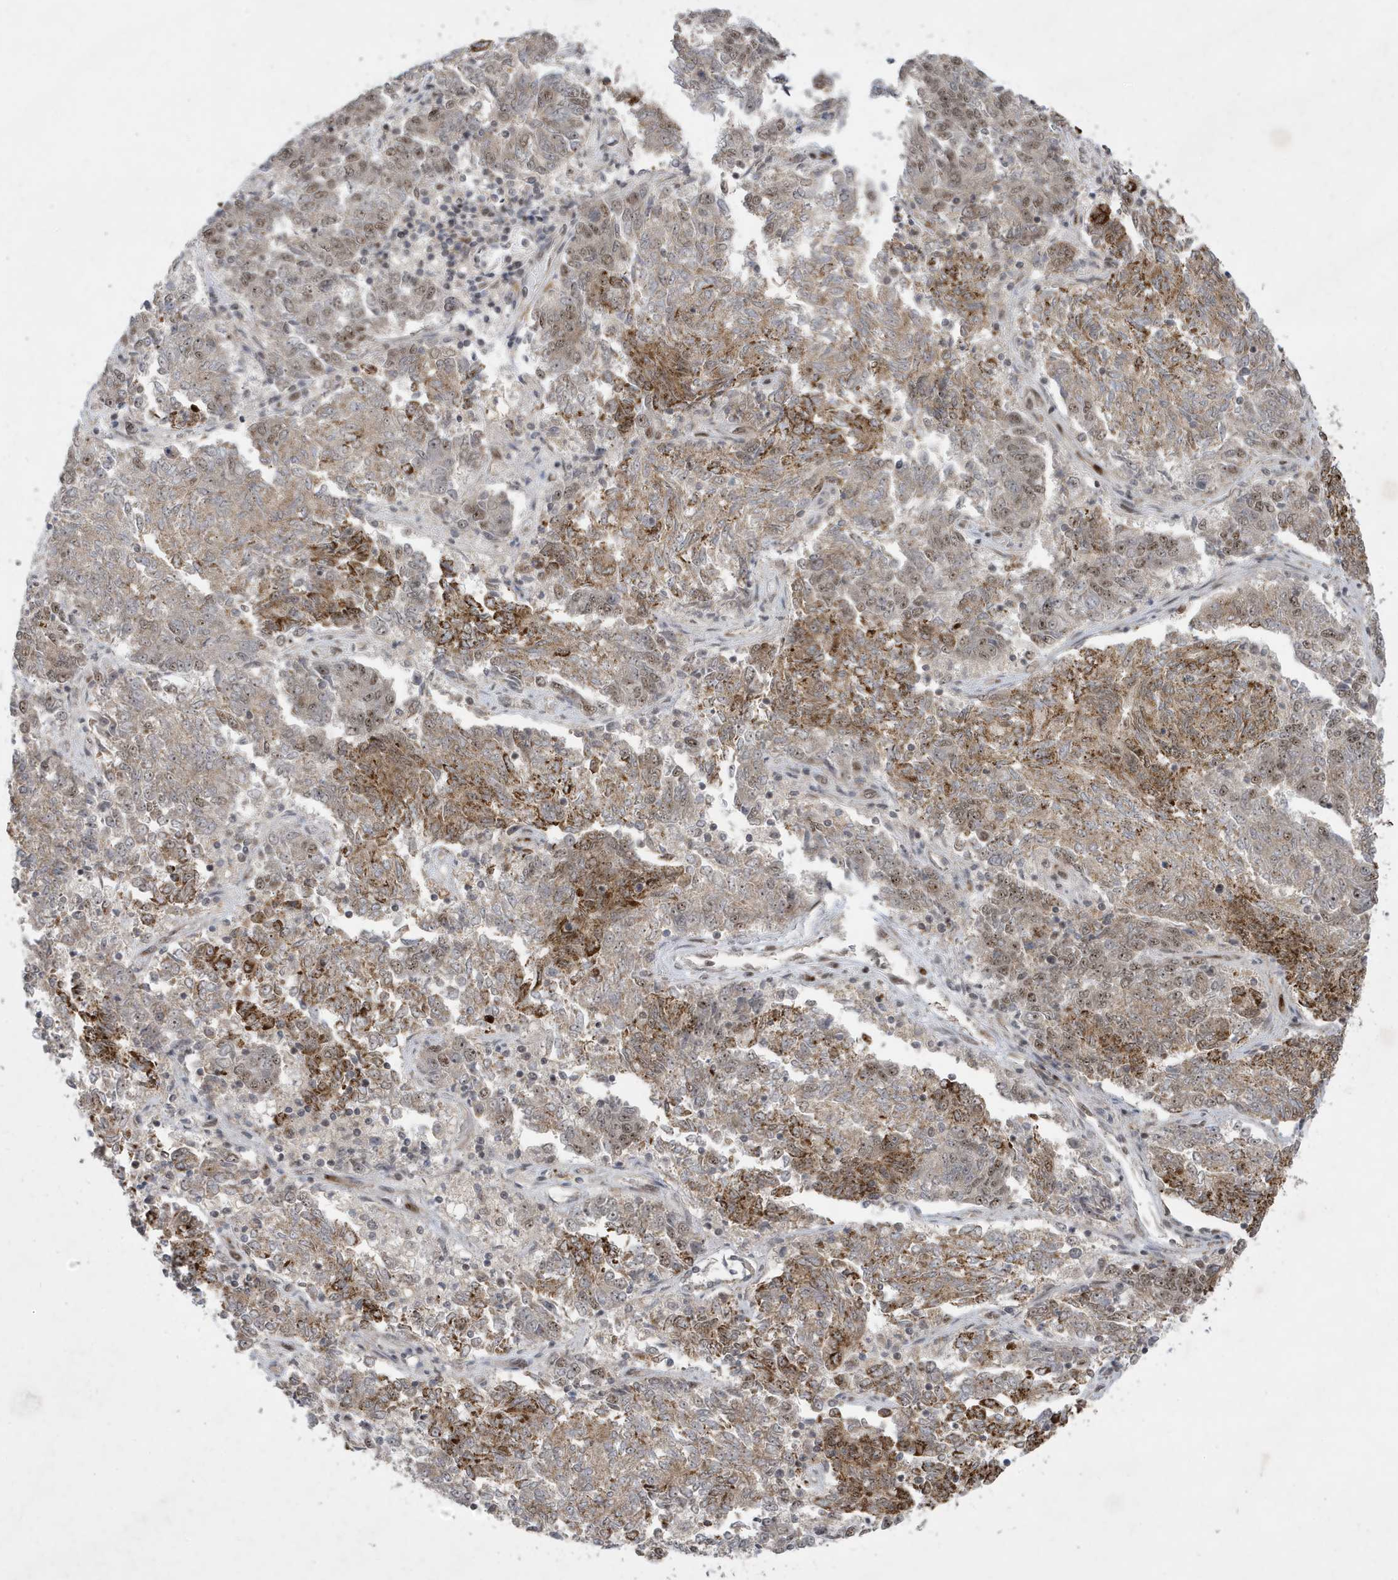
{"staining": {"intensity": "moderate", "quantity": "25%-75%", "location": "cytoplasmic/membranous,nuclear"}, "tissue": "endometrial cancer", "cell_type": "Tumor cells", "image_type": "cancer", "snomed": [{"axis": "morphology", "description": "Adenocarcinoma, NOS"}, {"axis": "topography", "description": "Endometrium"}], "caption": "Endometrial adenocarcinoma stained for a protein shows moderate cytoplasmic/membranous and nuclear positivity in tumor cells.", "gene": "FAM9B", "patient": {"sex": "female", "age": 80}}